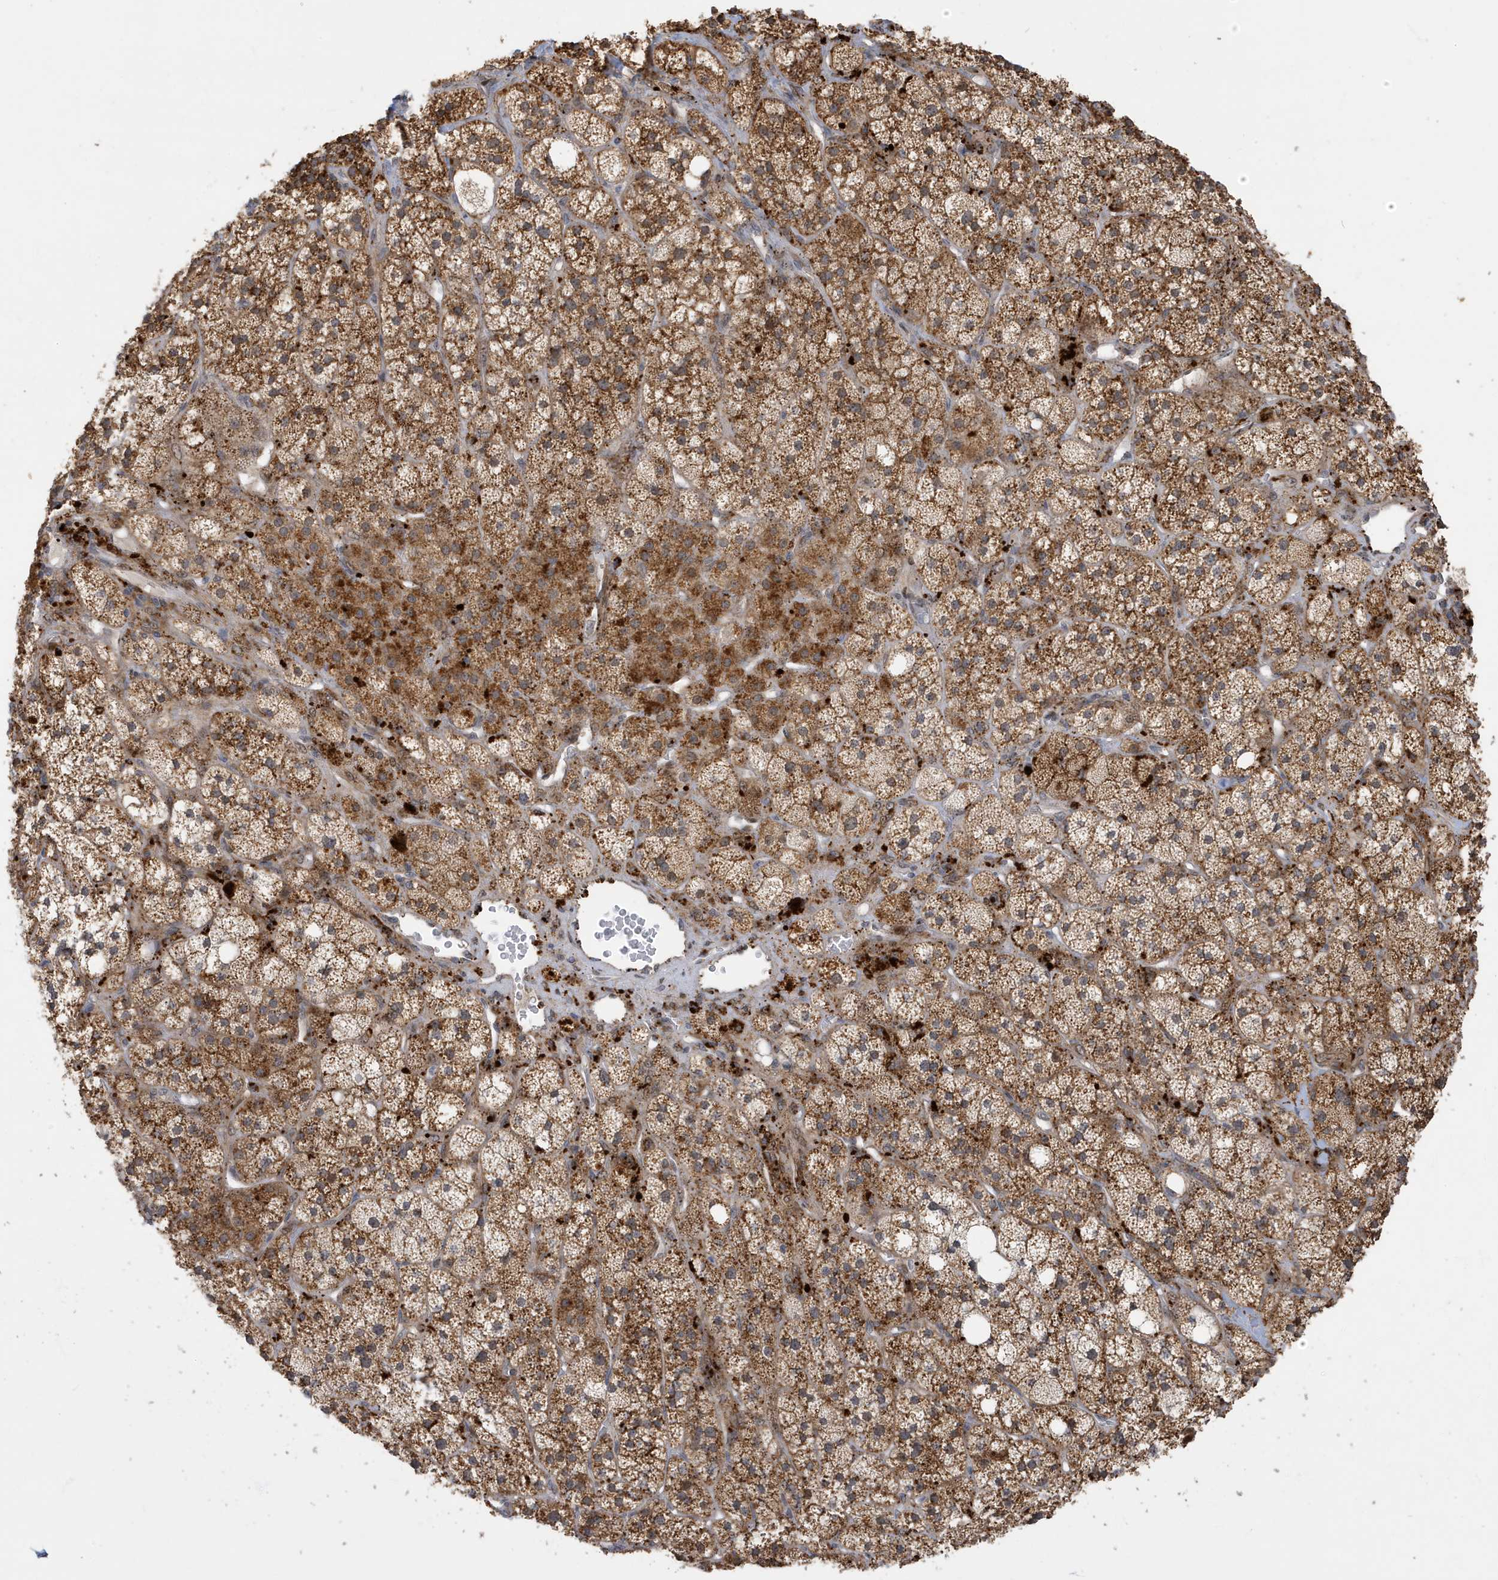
{"staining": {"intensity": "strong", "quantity": ">75%", "location": "cytoplasmic/membranous"}, "tissue": "adrenal gland", "cell_type": "Glandular cells", "image_type": "normal", "snomed": [{"axis": "morphology", "description": "Normal tissue, NOS"}, {"axis": "topography", "description": "Adrenal gland"}], "caption": "The micrograph exhibits immunohistochemical staining of unremarkable adrenal gland. There is strong cytoplasmic/membranous staining is seen in about >75% of glandular cells. (Stains: DAB in brown, nuclei in blue, Microscopy: brightfield microscopy at high magnification).", "gene": "ZNF507", "patient": {"sex": "male", "age": 61}}